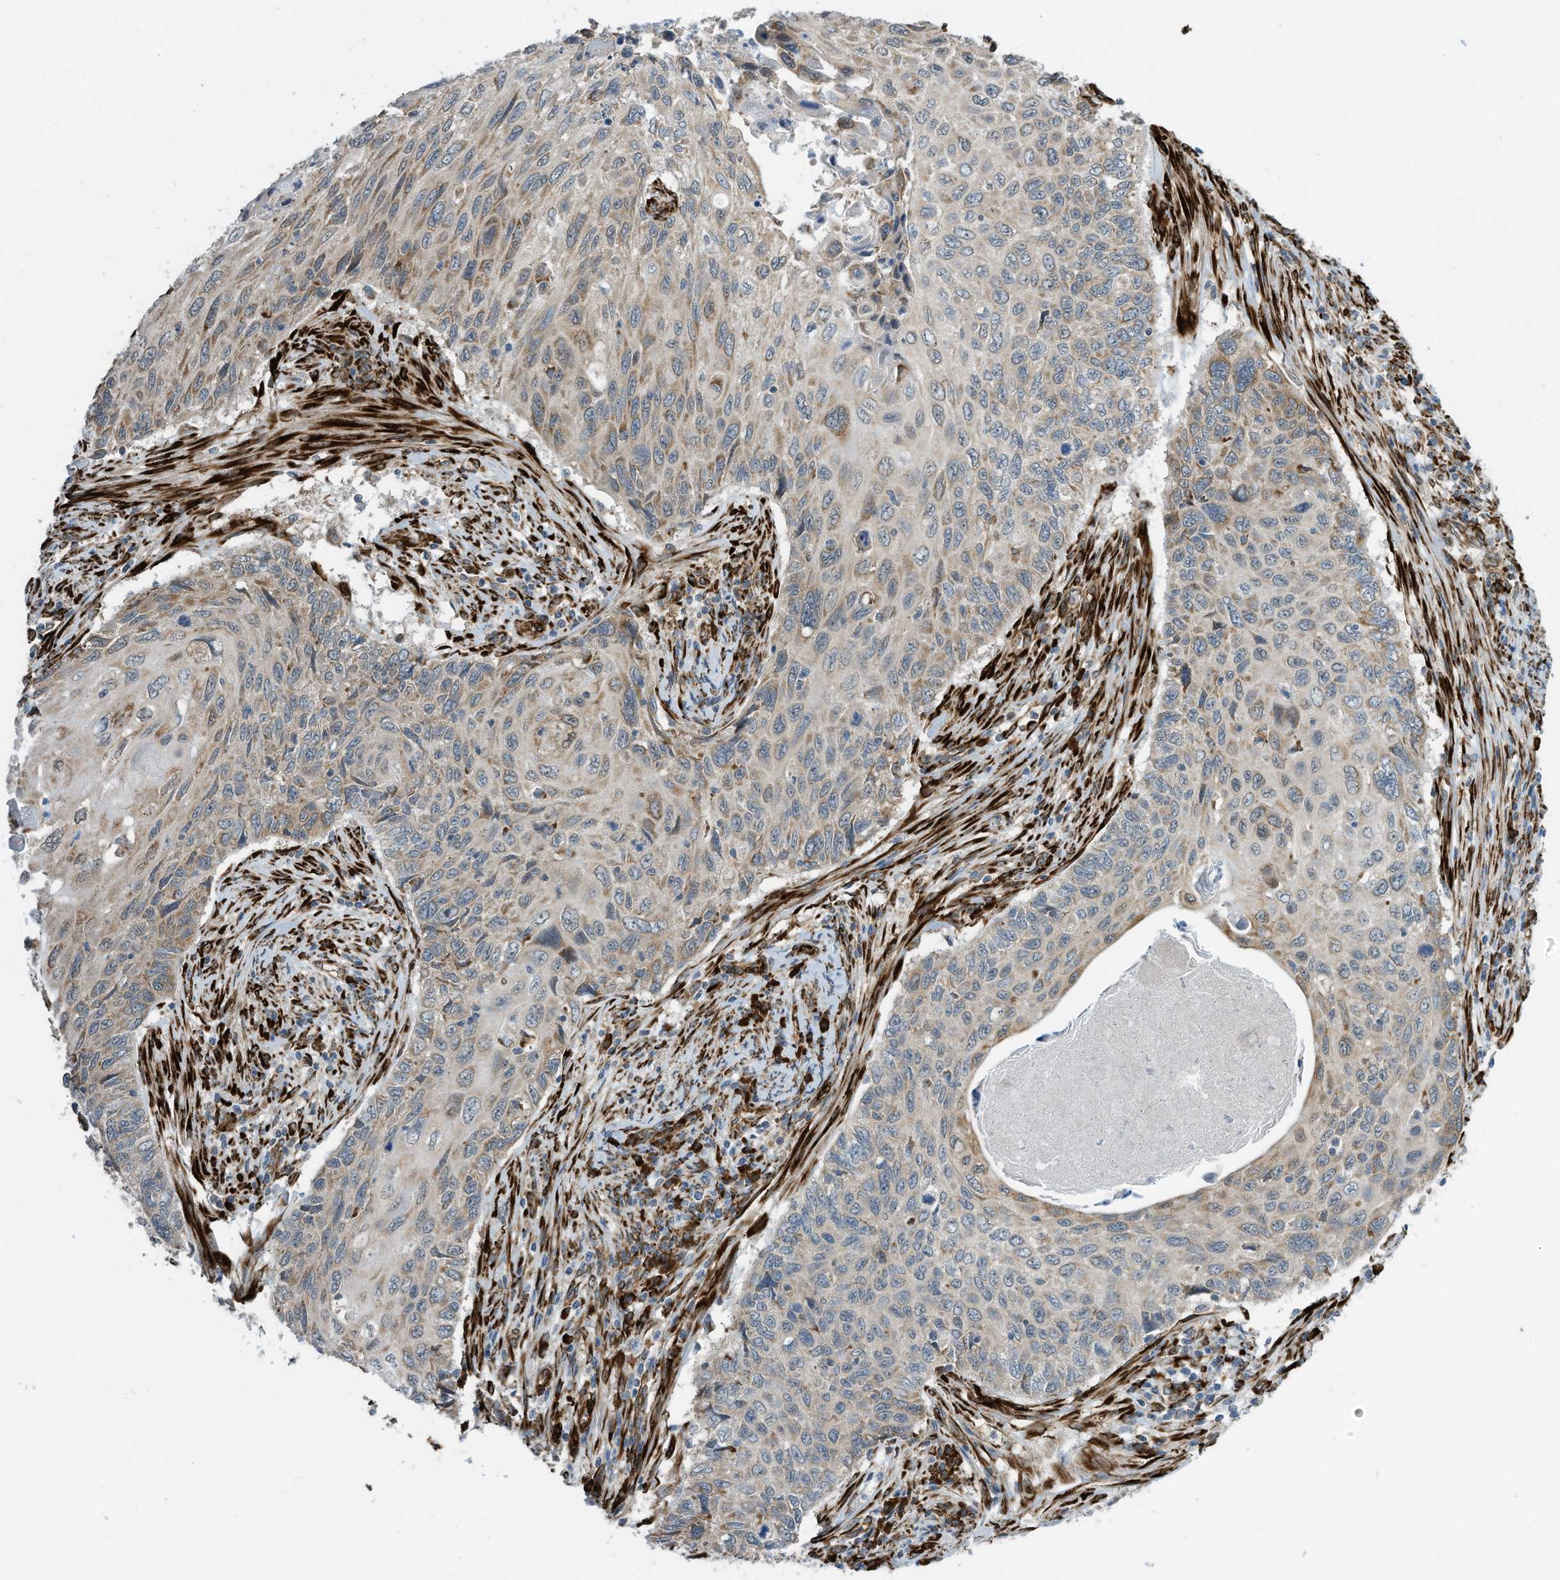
{"staining": {"intensity": "weak", "quantity": "<25%", "location": "cytoplasmic/membranous"}, "tissue": "cervical cancer", "cell_type": "Tumor cells", "image_type": "cancer", "snomed": [{"axis": "morphology", "description": "Squamous cell carcinoma, NOS"}, {"axis": "topography", "description": "Cervix"}], "caption": "There is no significant positivity in tumor cells of cervical squamous cell carcinoma. The staining is performed using DAB (3,3'-diaminobenzidine) brown chromogen with nuclei counter-stained in using hematoxylin.", "gene": "ZBTB45", "patient": {"sex": "female", "age": 70}}